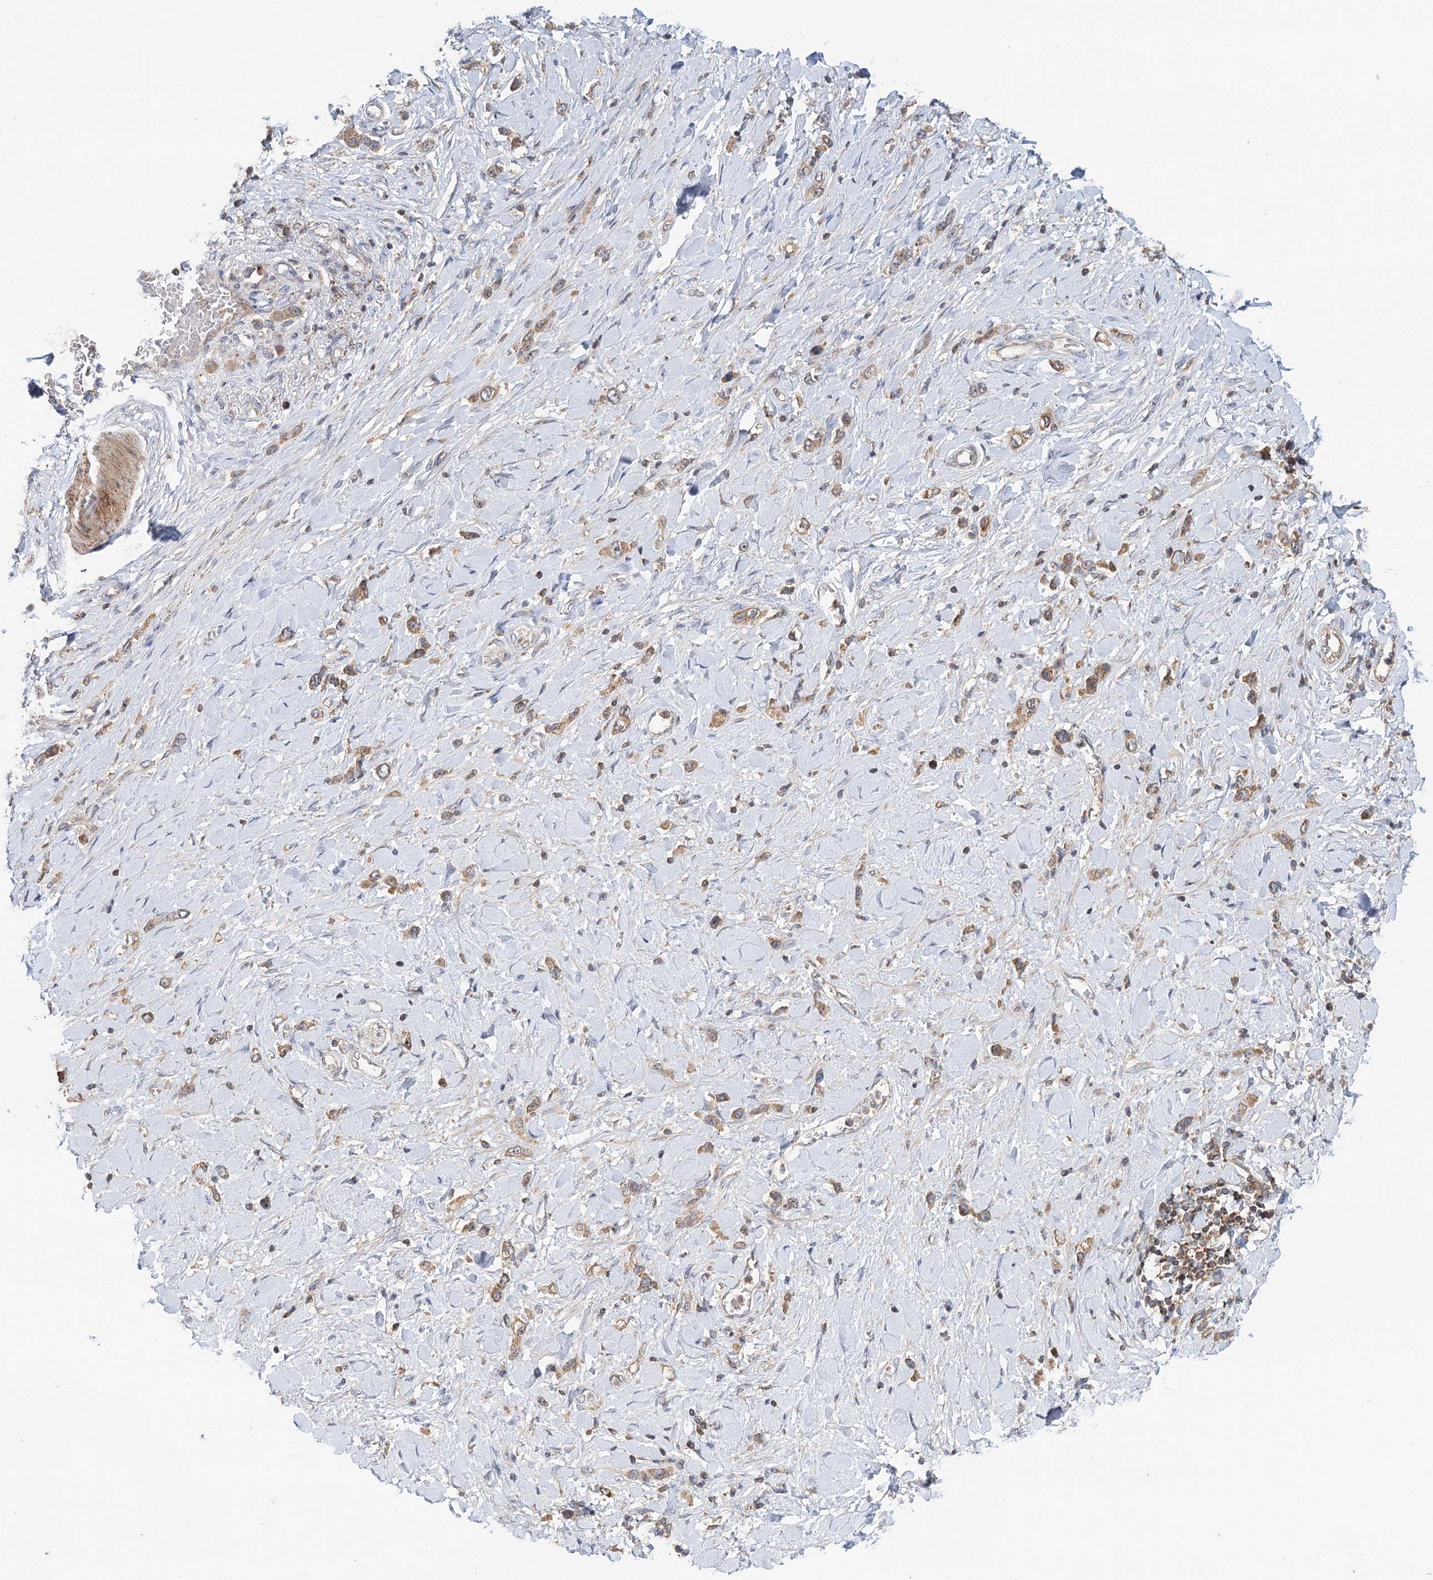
{"staining": {"intensity": "moderate", "quantity": ">75%", "location": "cytoplasmic/membranous"}, "tissue": "stomach cancer", "cell_type": "Tumor cells", "image_type": "cancer", "snomed": [{"axis": "morphology", "description": "Normal tissue, NOS"}, {"axis": "morphology", "description": "Adenocarcinoma, NOS"}, {"axis": "topography", "description": "Stomach, upper"}, {"axis": "topography", "description": "Stomach"}], "caption": "Approximately >75% of tumor cells in human adenocarcinoma (stomach) exhibit moderate cytoplasmic/membranous protein expression as visualized by brown immunohistochemical staining.", "gene": "RAPGEF6", "patient": {"sex": "female", "age": 65}}